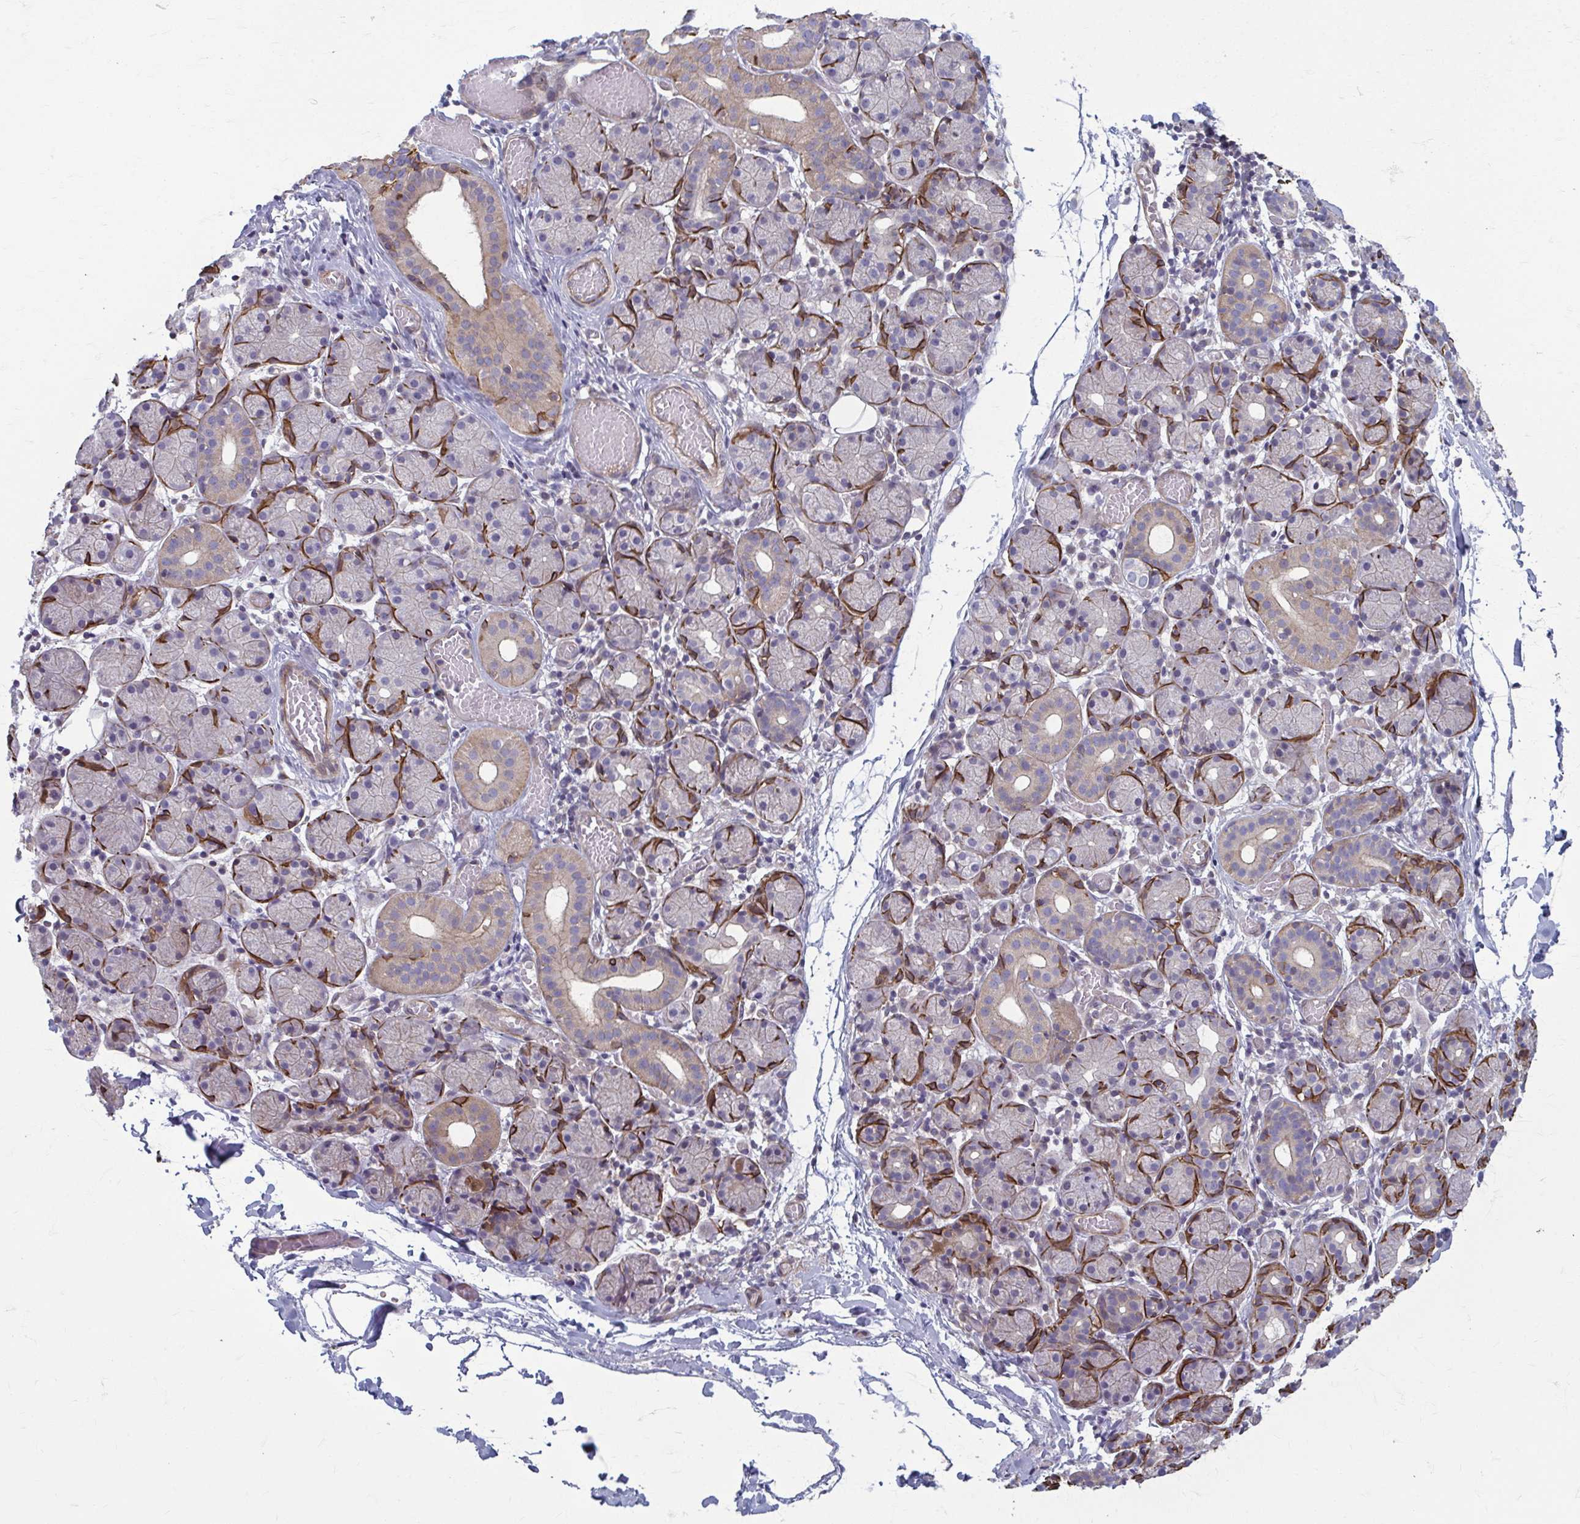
{"staining": {"intensity": "weak", "quantity": "<25%", "location": "cytoplasmic/membranous"}, "tissue": "salivary gland", "cell_type": "Glandular cells", "image_type": "normal", "snomed": [{"axis": "morphology", "description": "Normal tissue, NOS"}, {"axis": "topography", "description": "Salivary gland"}], "caption": "Glandular cells show no significant protein positivity in benign salivary gland. The staining was performed using DAB to visualize the protein expression in brown, while the nuclei were stained in blue with hematoxylin (Magnification: 20x).", "gene": "EID2B", "patient": {"sex": "female", "age": 24}}